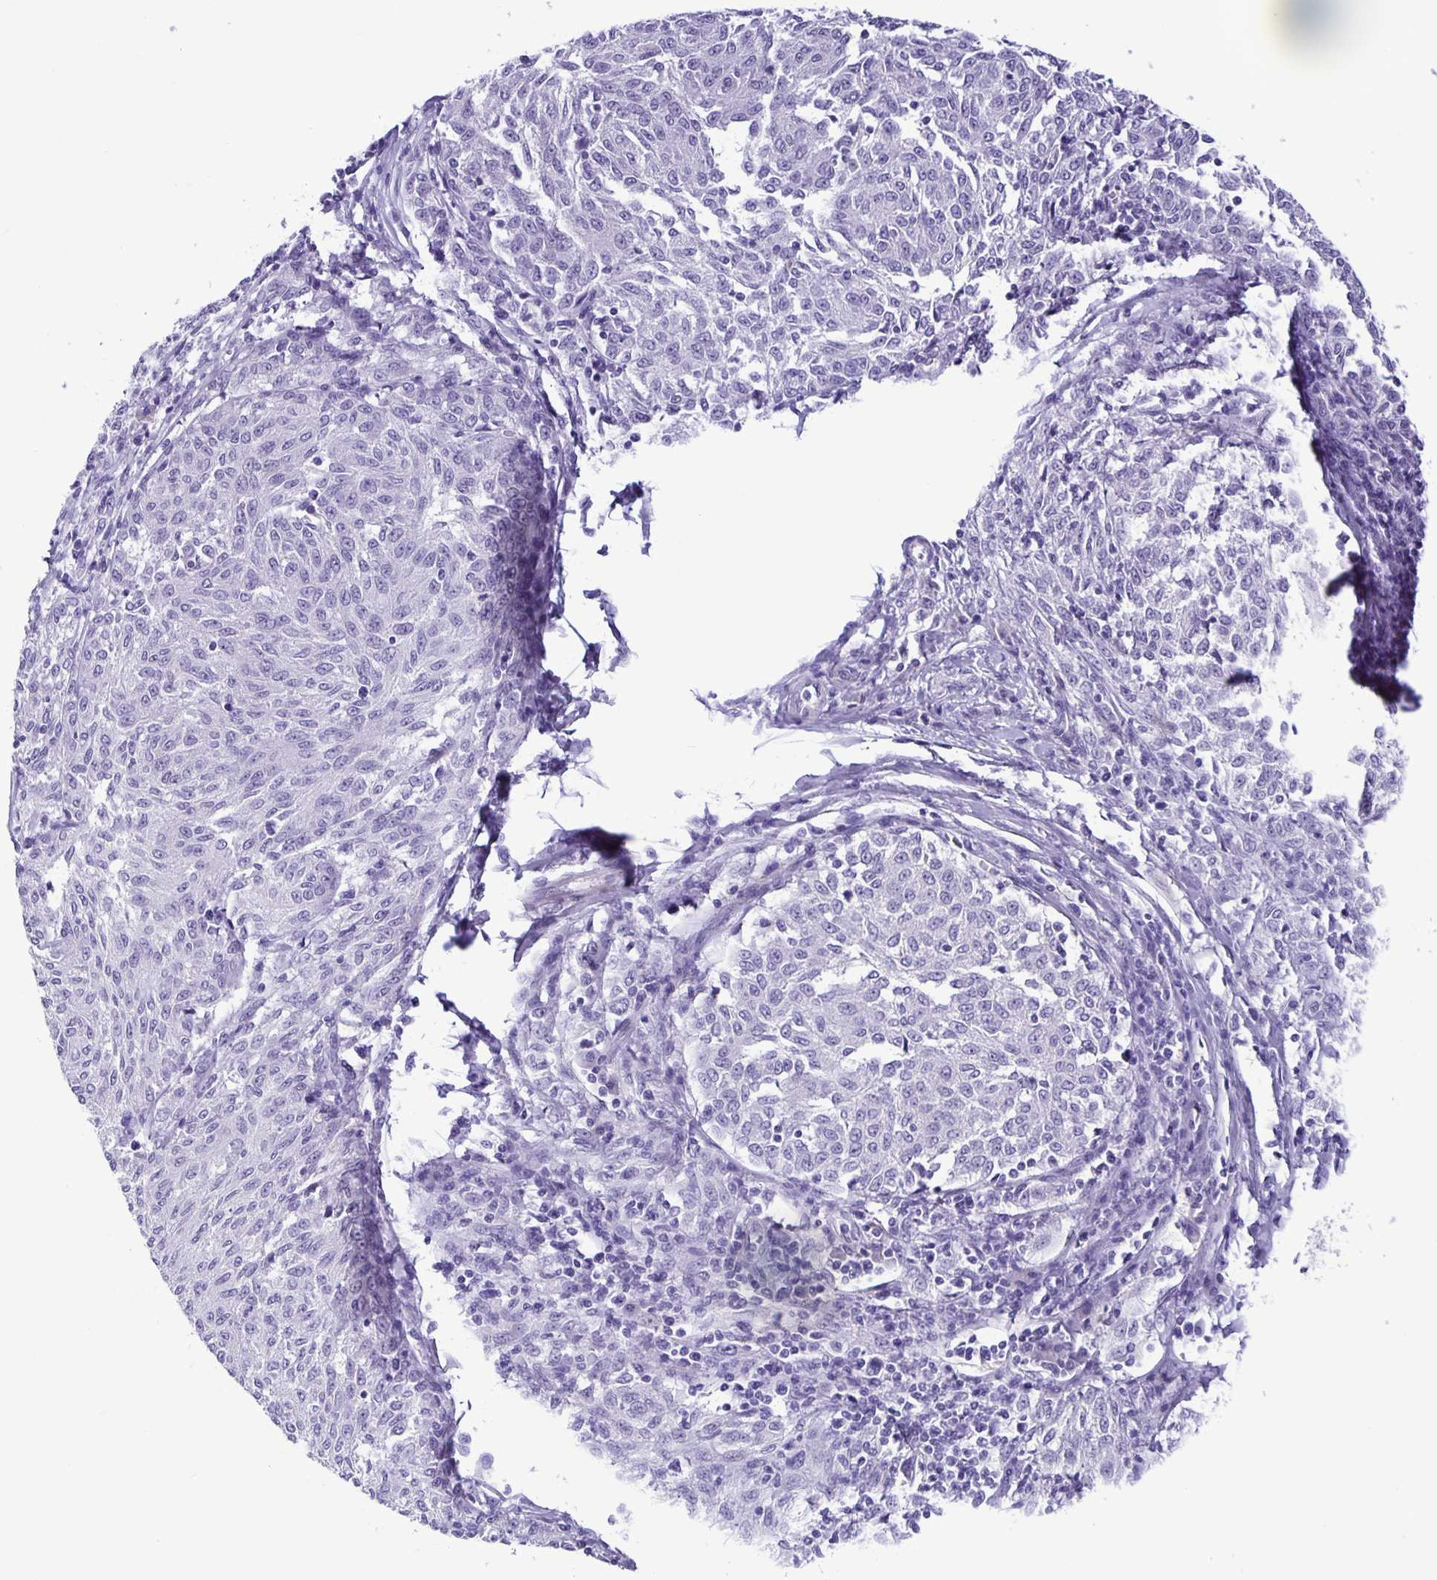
{"staining": {"intensity": "negative", "quantity": "none", "location": "none"}, "tissue": "melanoma", "cell_type": "Tumor cells", "image_type": "cancer", "snomed": [{"axis": "morphology", "description": "Malignant melanoma, NOS"}, {"axis": "topography", "description": "Skin"}], "caption": "Tumor cells are negative for brown protein staining in malignant melanoma.", "gene": "FOSL2", "patient": {"sex": "female", "age": 72}}